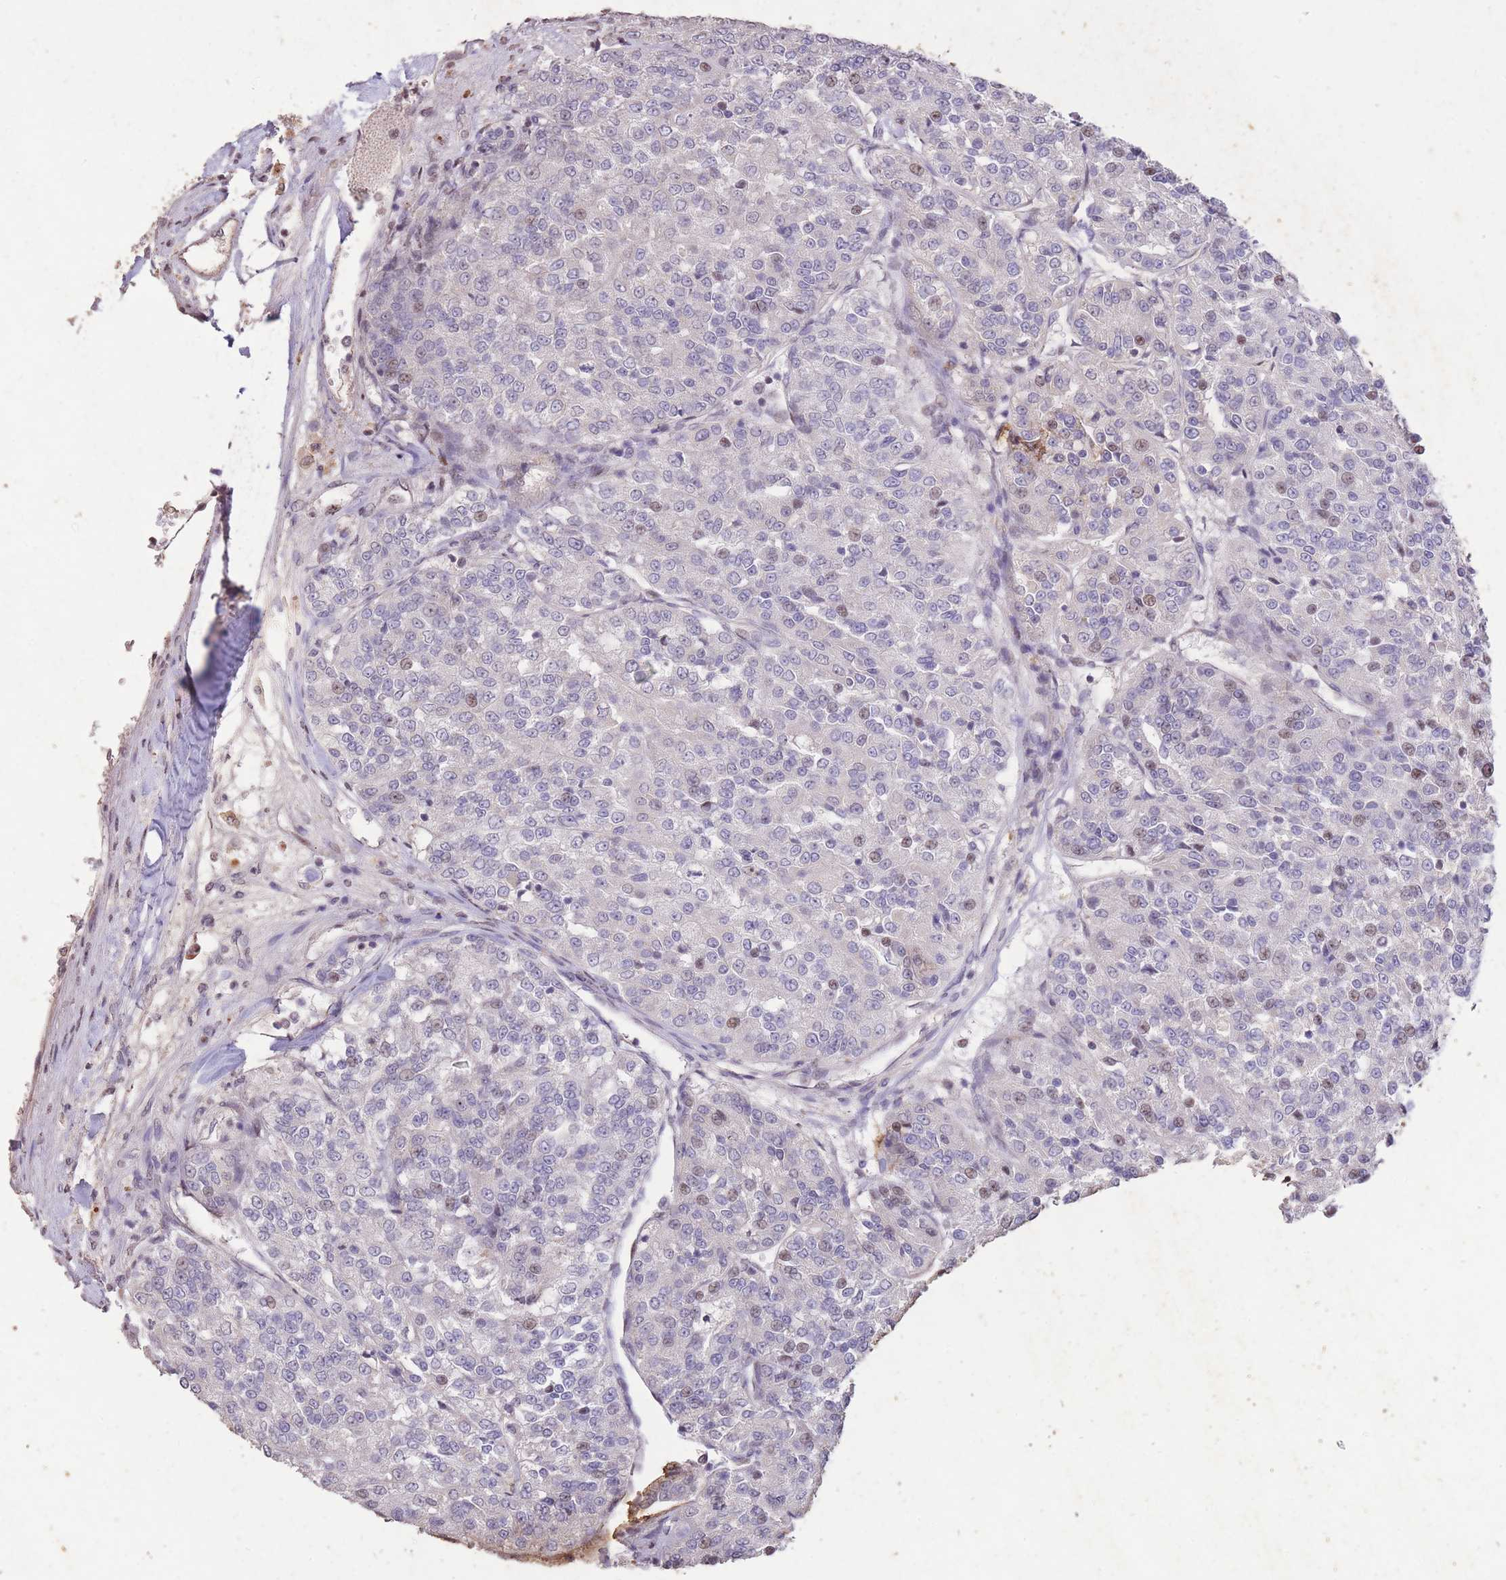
{"staining": {"intensity": "negative", "quantity": "none", "location": "none"}, "tissue": "renal cancer", "cell_type": "Tumor cells", "image_type": "cancer", "snomed": [{"axis": "morphology", "description": "Adenocarcinoma, NOS"}, {"axis": "topography", "description": "Kidney"}], "caption": "Micrograph shows no protein staining in tumor cells of adenocarcinoma (renal) tissue.", "gene": "RGS14", "patient": {"sex": "female", "age": 63}}